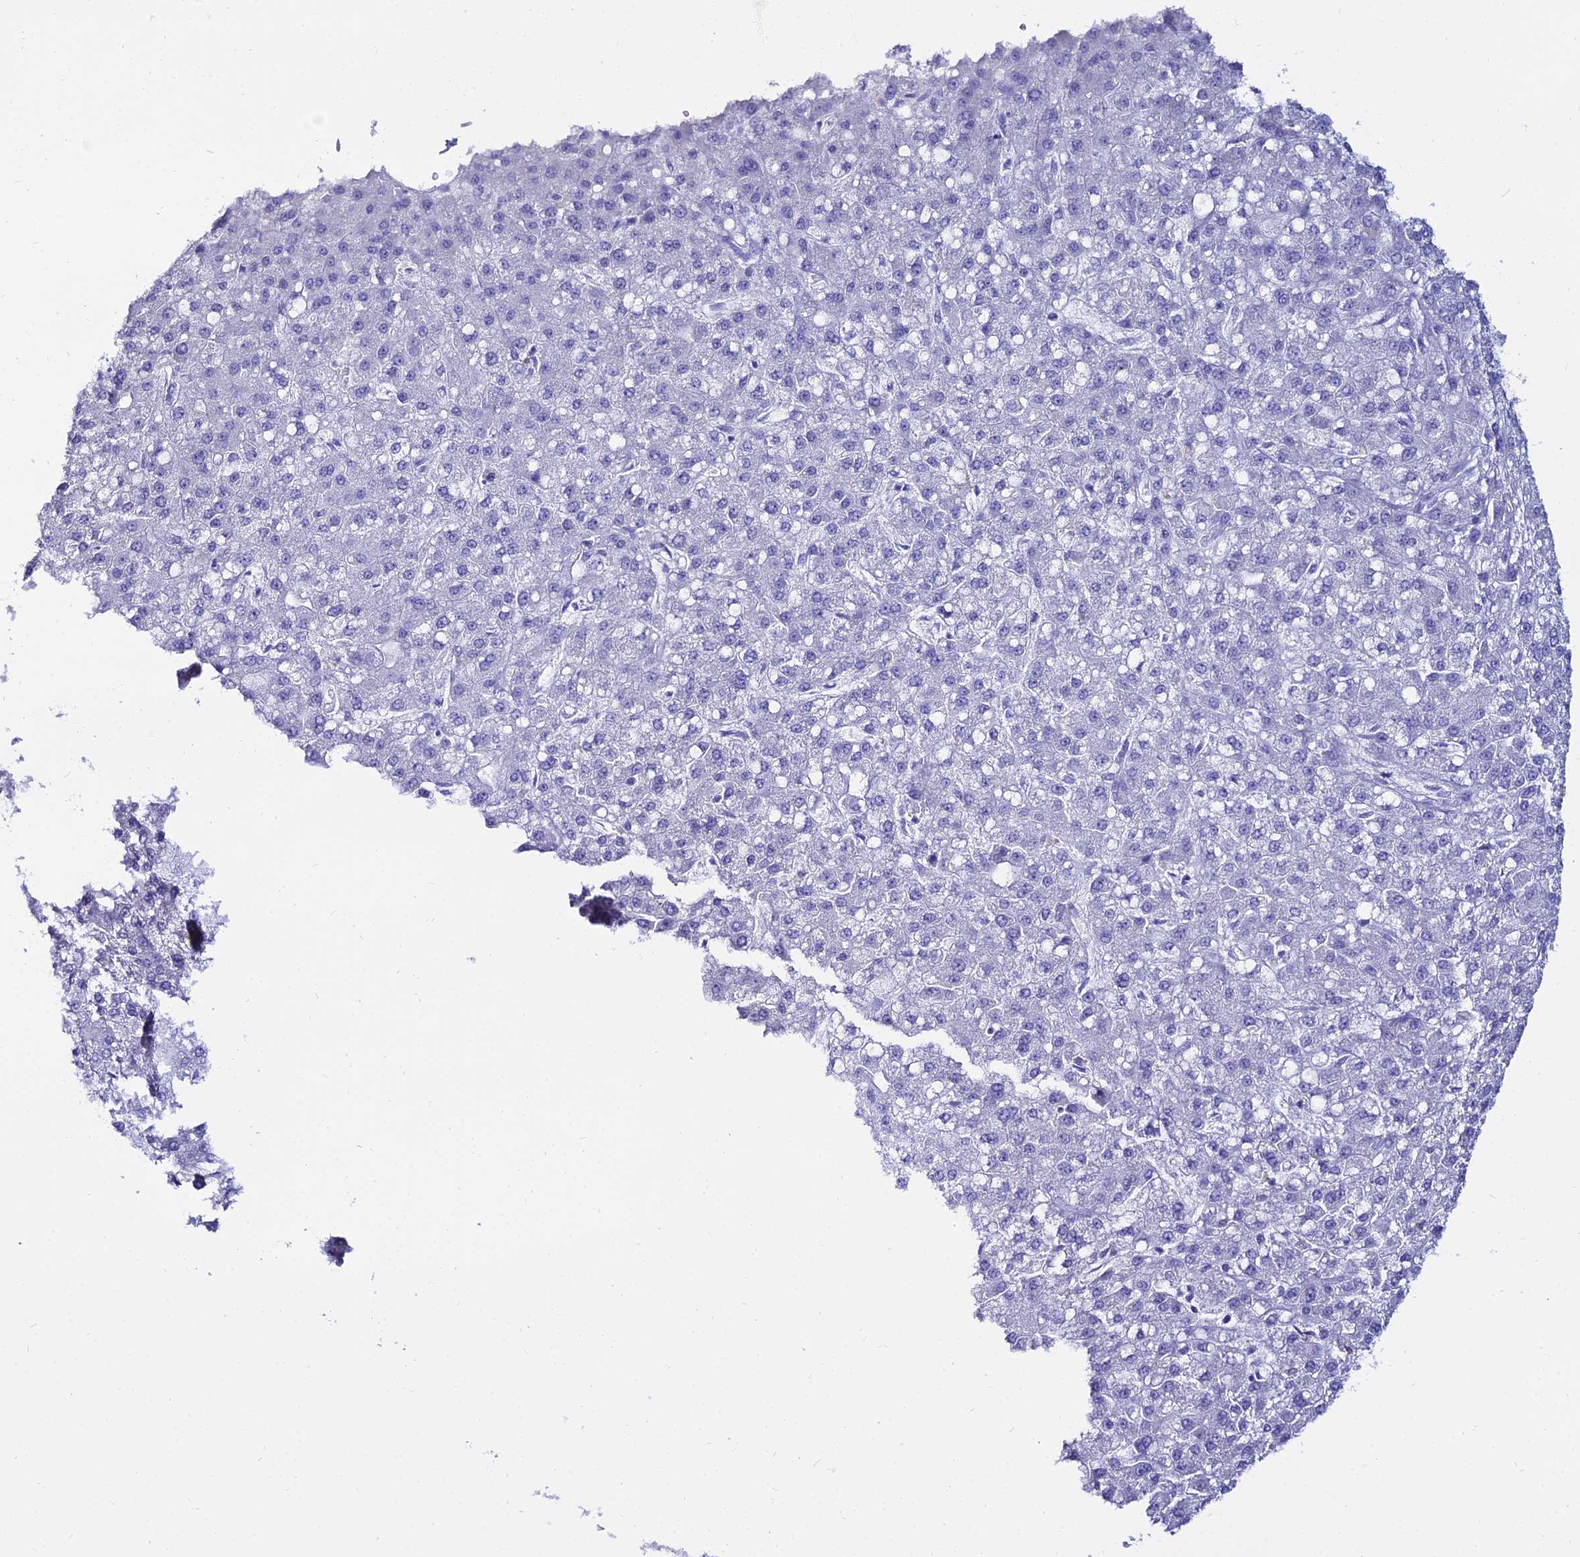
{"staining": {"intensity": "negative", "quantity": "none", "location": "none"}, "tissue": "liver cancer", "cell_type": "Tumor cells", "image_type": "cancer", "snomed": [{"axis": "morphology", "description": "Carcinoma, Hepatocellular, NOS"}, {"axis": "topography", "description": "Liver"}], "caption": "DAB (3,3'-diaminobenzidine) immunohistochemical staining of human liver cancer shows no significant positivity in tumor cells.", "gene": "OR4D5", "patient": {"sex": "male", "age": 67}}